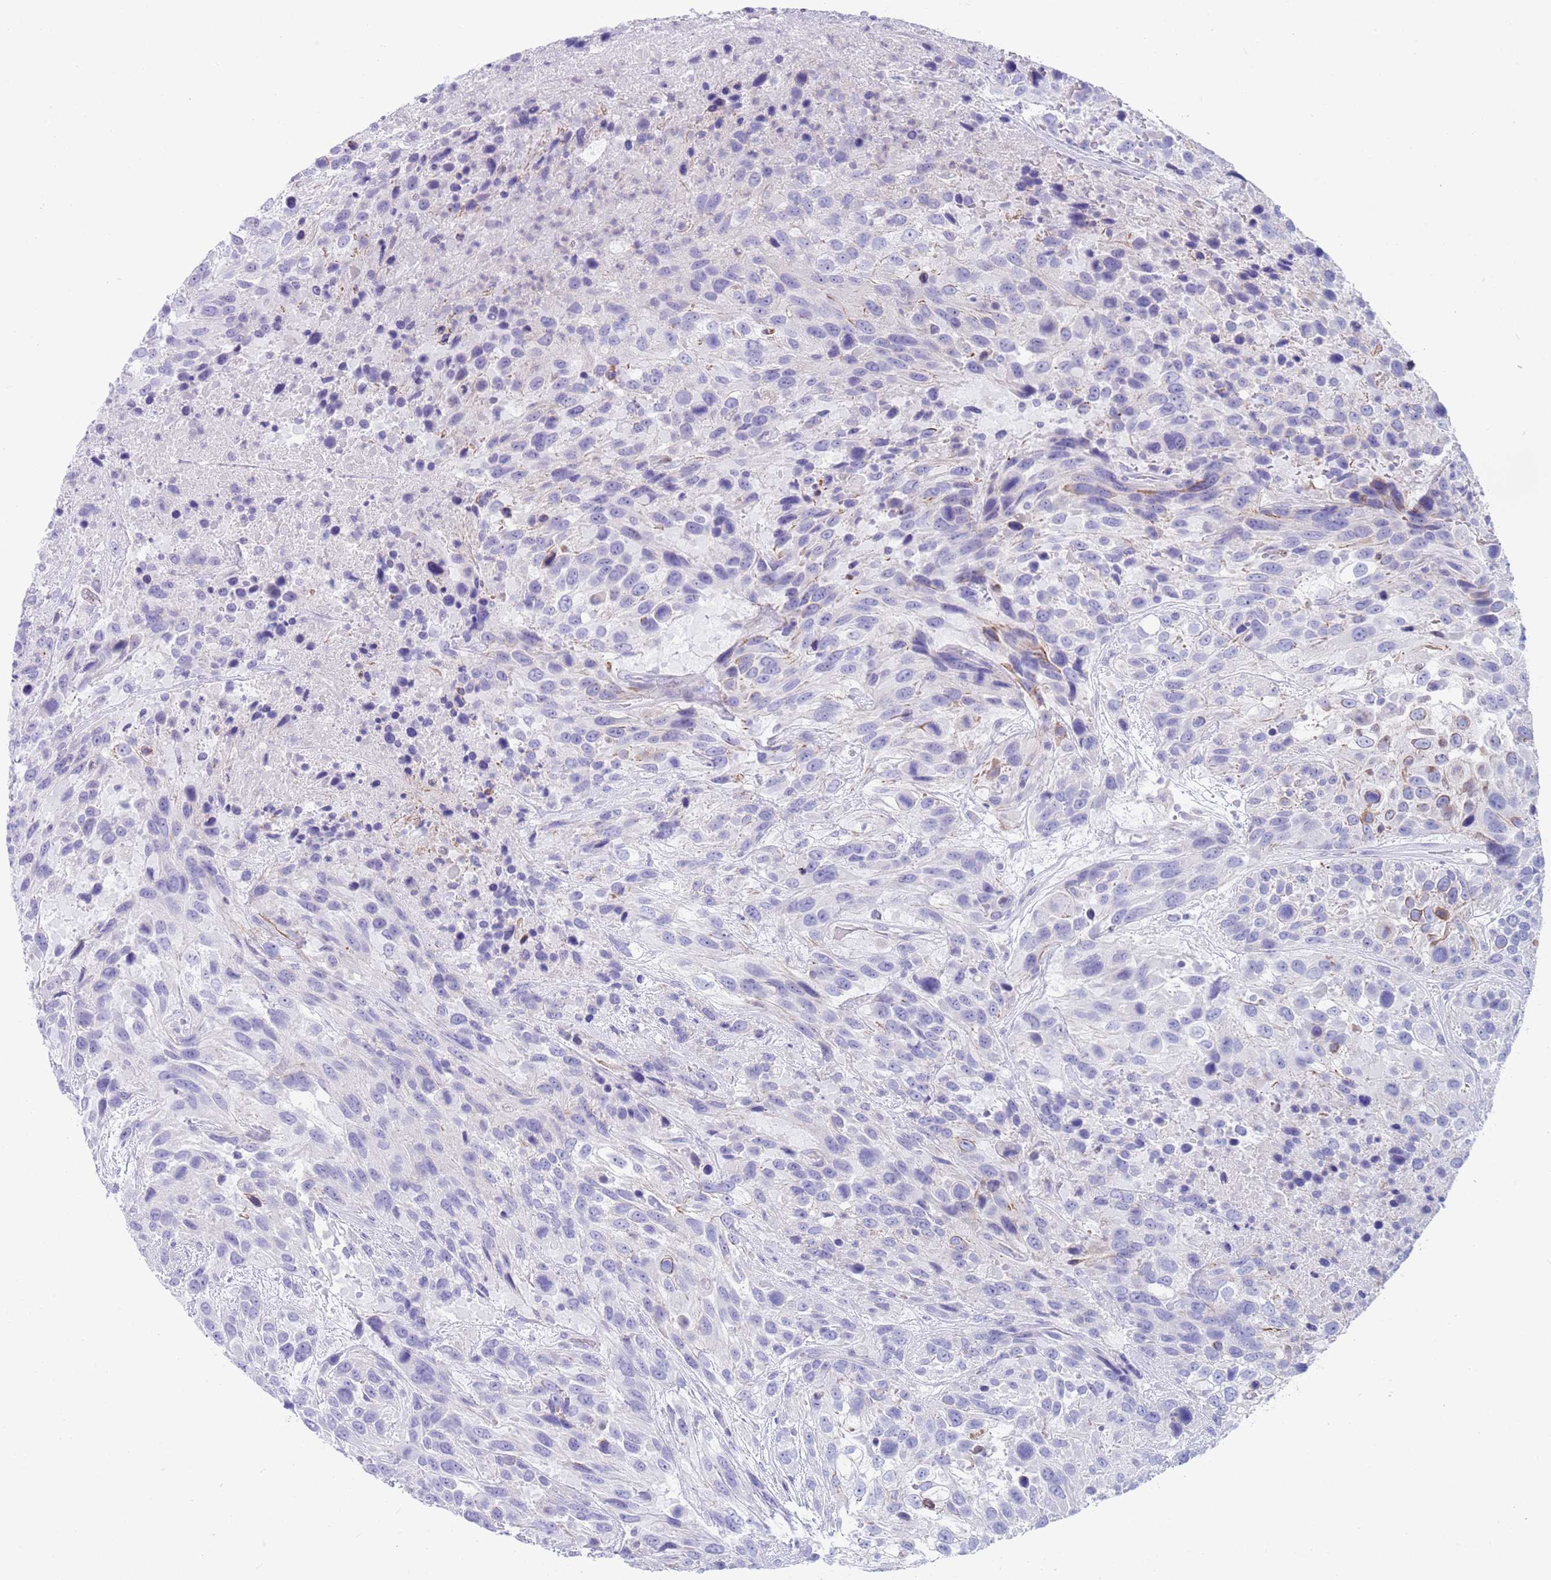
{"staining": {"intensity": "negative", "quantity": "none", "location": "none"}, "tissue": "urothelial cancer", "cell_type": "Tumor cells", "image_type": "cancer", "snomed": [{"axis": "morphology", "description": "Urothelial carcinoma, High grade"}, {"axis": "topography", "description": "Urinary bladder"}], "caption": "There is no significant staining in tumor cells of urothelial cancer.", "gene": "CPXM2", "patient": {"sex": "female", "age": 70}}